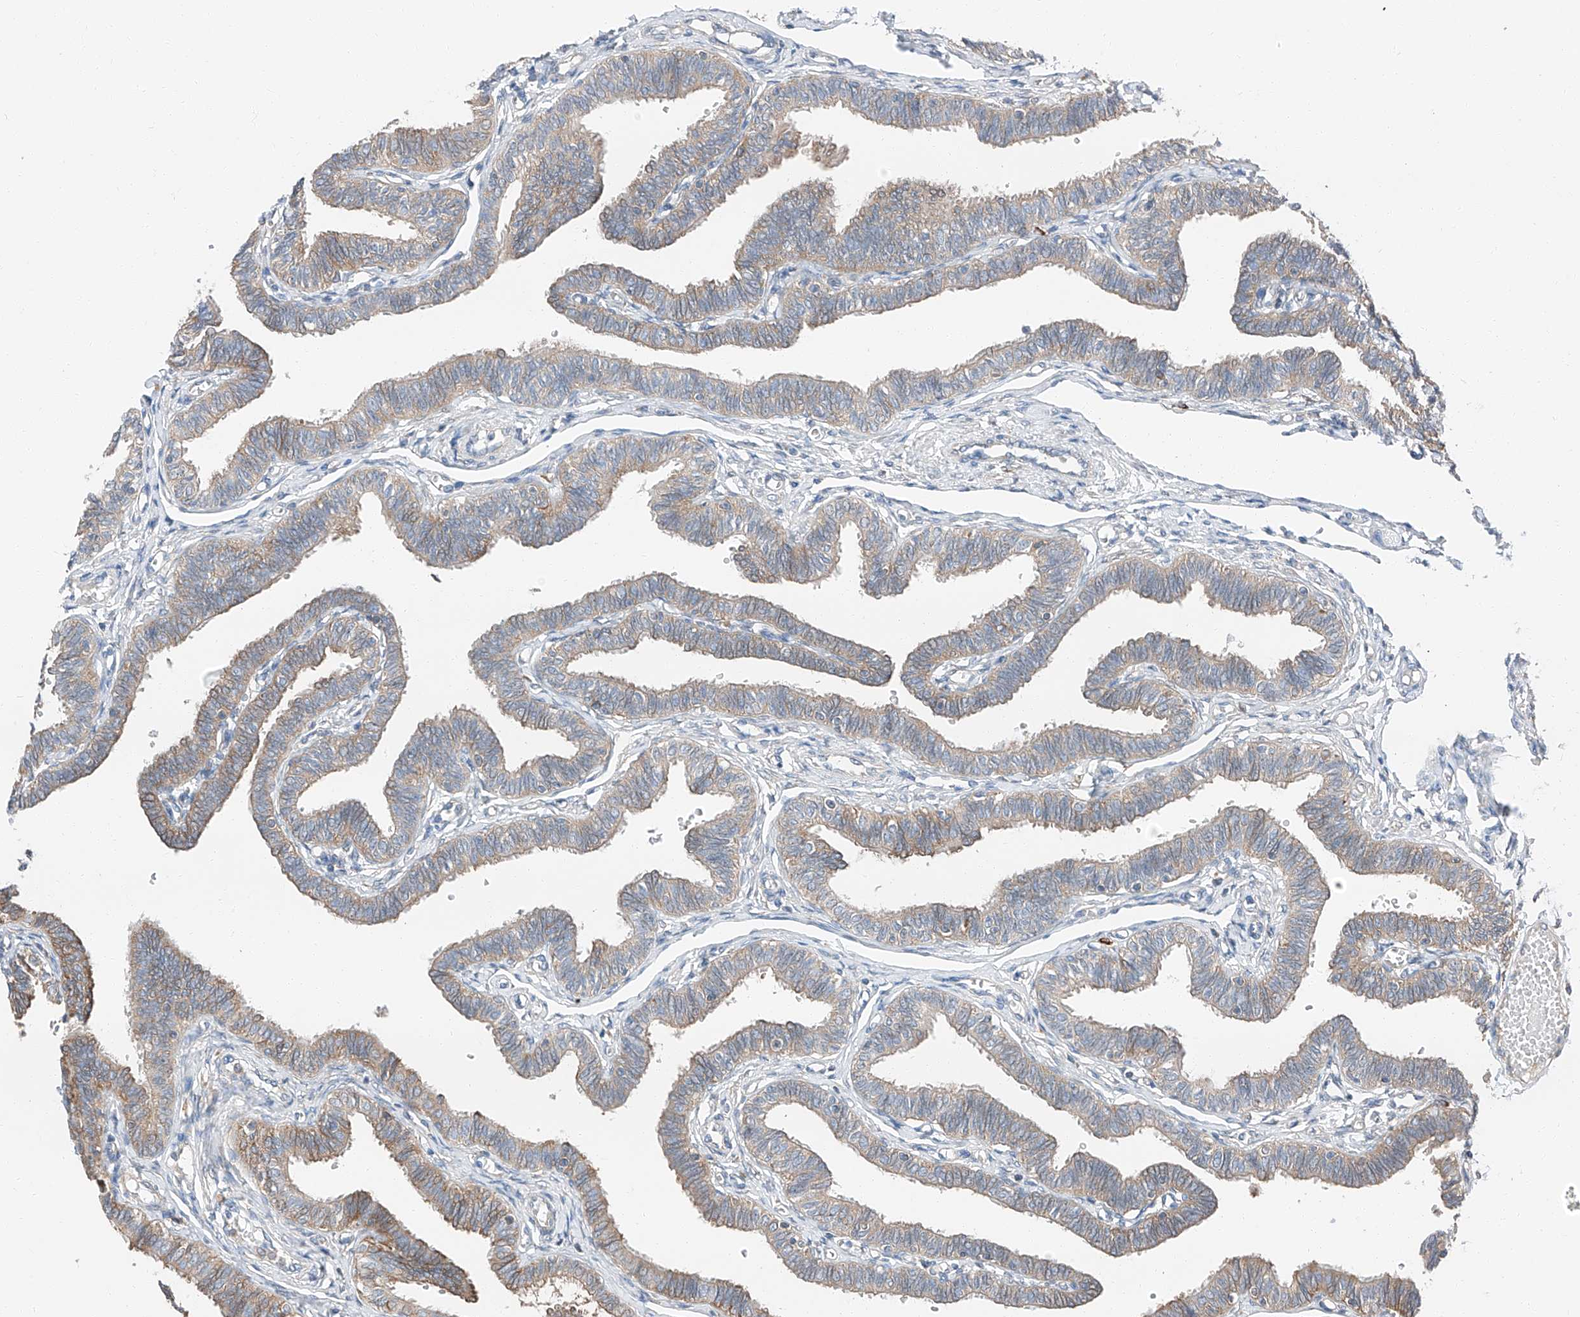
{"staining": {"intensity": "strong", "quantity": "25%-75%", "location": "cytoplasmic/membranous"}, "tissue": "fallopian tube", "cell_type": "Glandular cells", "image_type": "normal", "snomed": [{"axis": "morphology", "description": "Normal tissue, NOS"}, {"axis": "topography", "description": "Fallopian tube"}, {"axis": "topography", "description": "Ovary"}], "caption": "Immunohistochemistry (DAB) staining of unremarkable fallopian tube displays strong cytoplasmic/membranous protein staining in approximately 25%-75% of glandular cells. (DAB = brown stain, brightfield microscopy at high magnification).", "gene": "ZC3H15", "patient": {"sex": "female", "age": 23}}